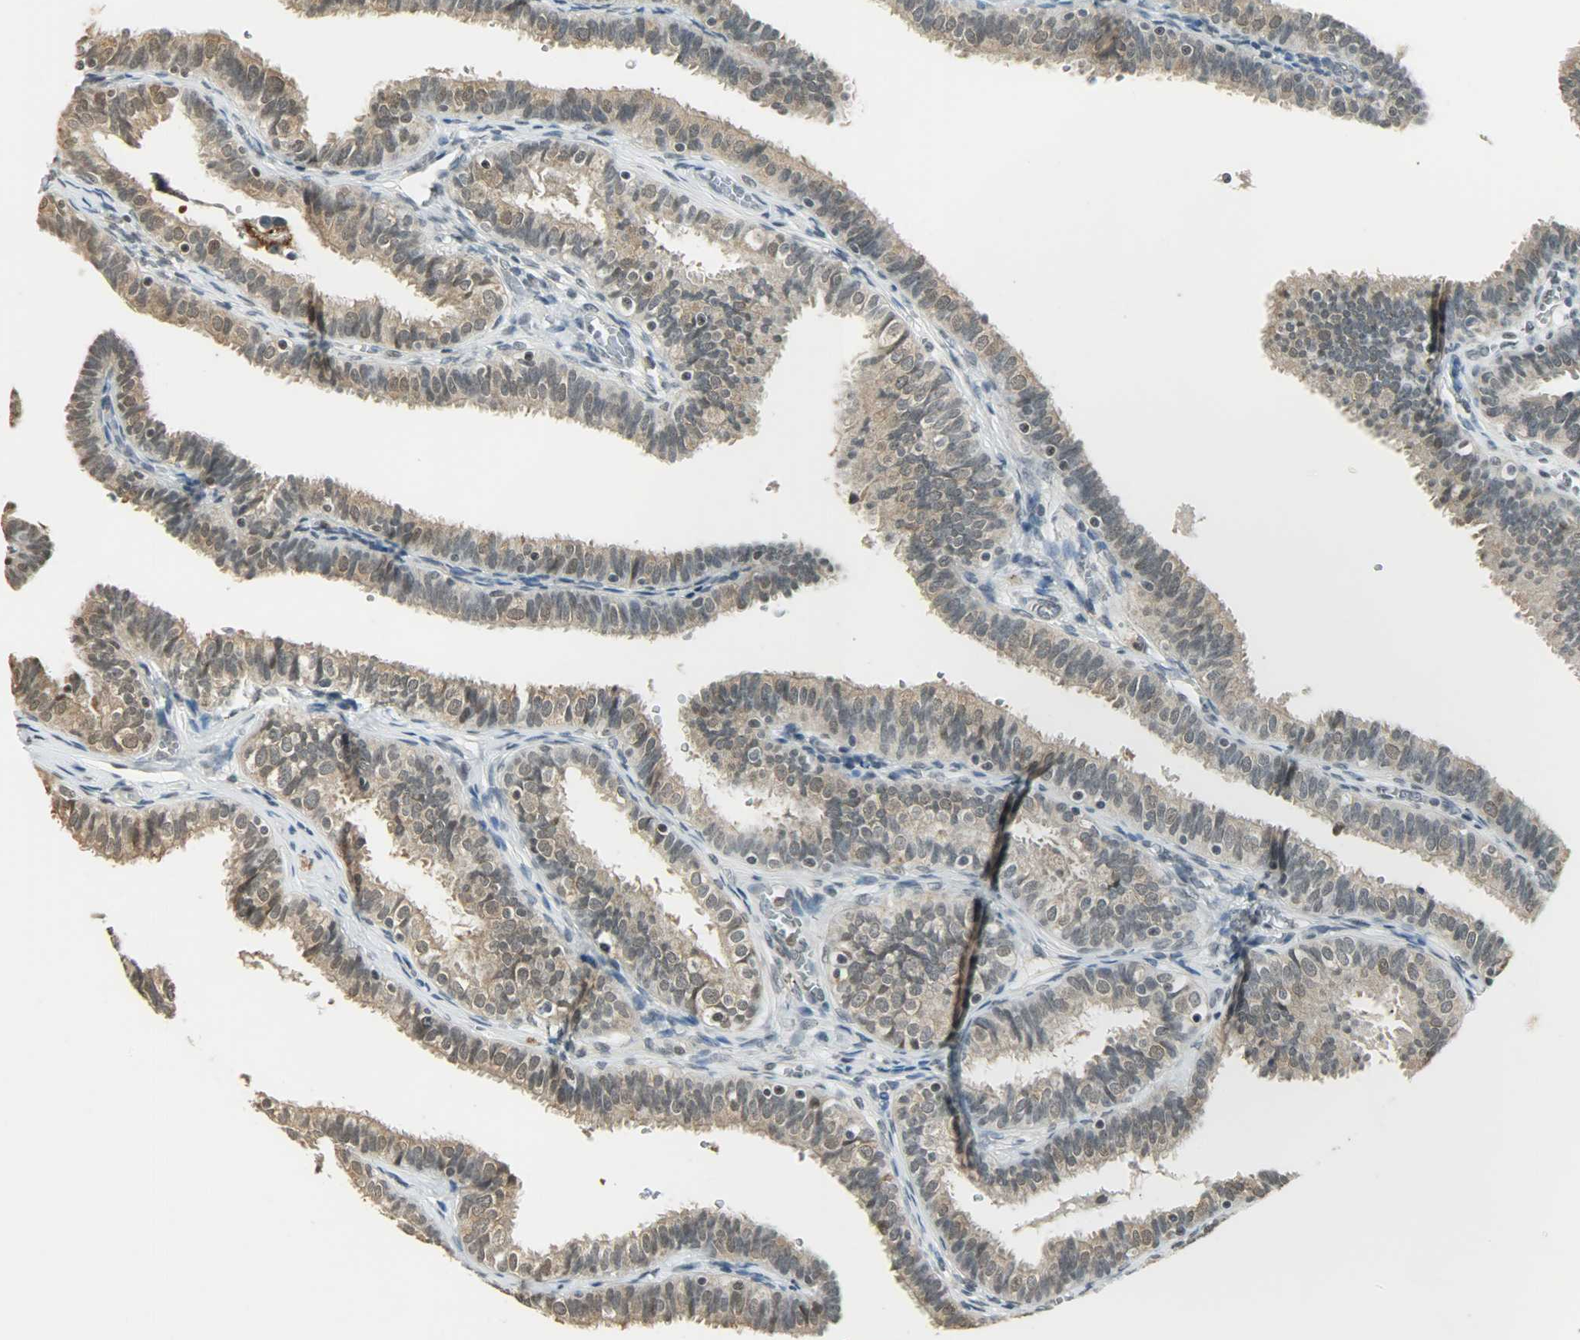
{"staining": {"intensity": "weak", "quantity": "25%-75%", "location": "cytoplasmic/membranous"}, "tissue": "fallopian tube", "cell_type": "Glandular cells", "image_type": "normal", "snomed": [{"axis": "morphology", "description": "Normal tissue, NOS"}, {"axis": "morphology", "description": "Dermoid, NOS"}, {"axis": "topography", "description": "Fallopian tube"}], "caption": "Protein expression analysis of normal human fallopian tube reveals weak cytoplasmic/membranous positivity in about 25%-75% of glandular cells. The protein of interest is stained brown, and the nuclei are stained in blue (DAB IHC with brightfield microscopy, high magnification).", "gene": "SMARCA5", "patient": {"sex": "female", "age": 33}}